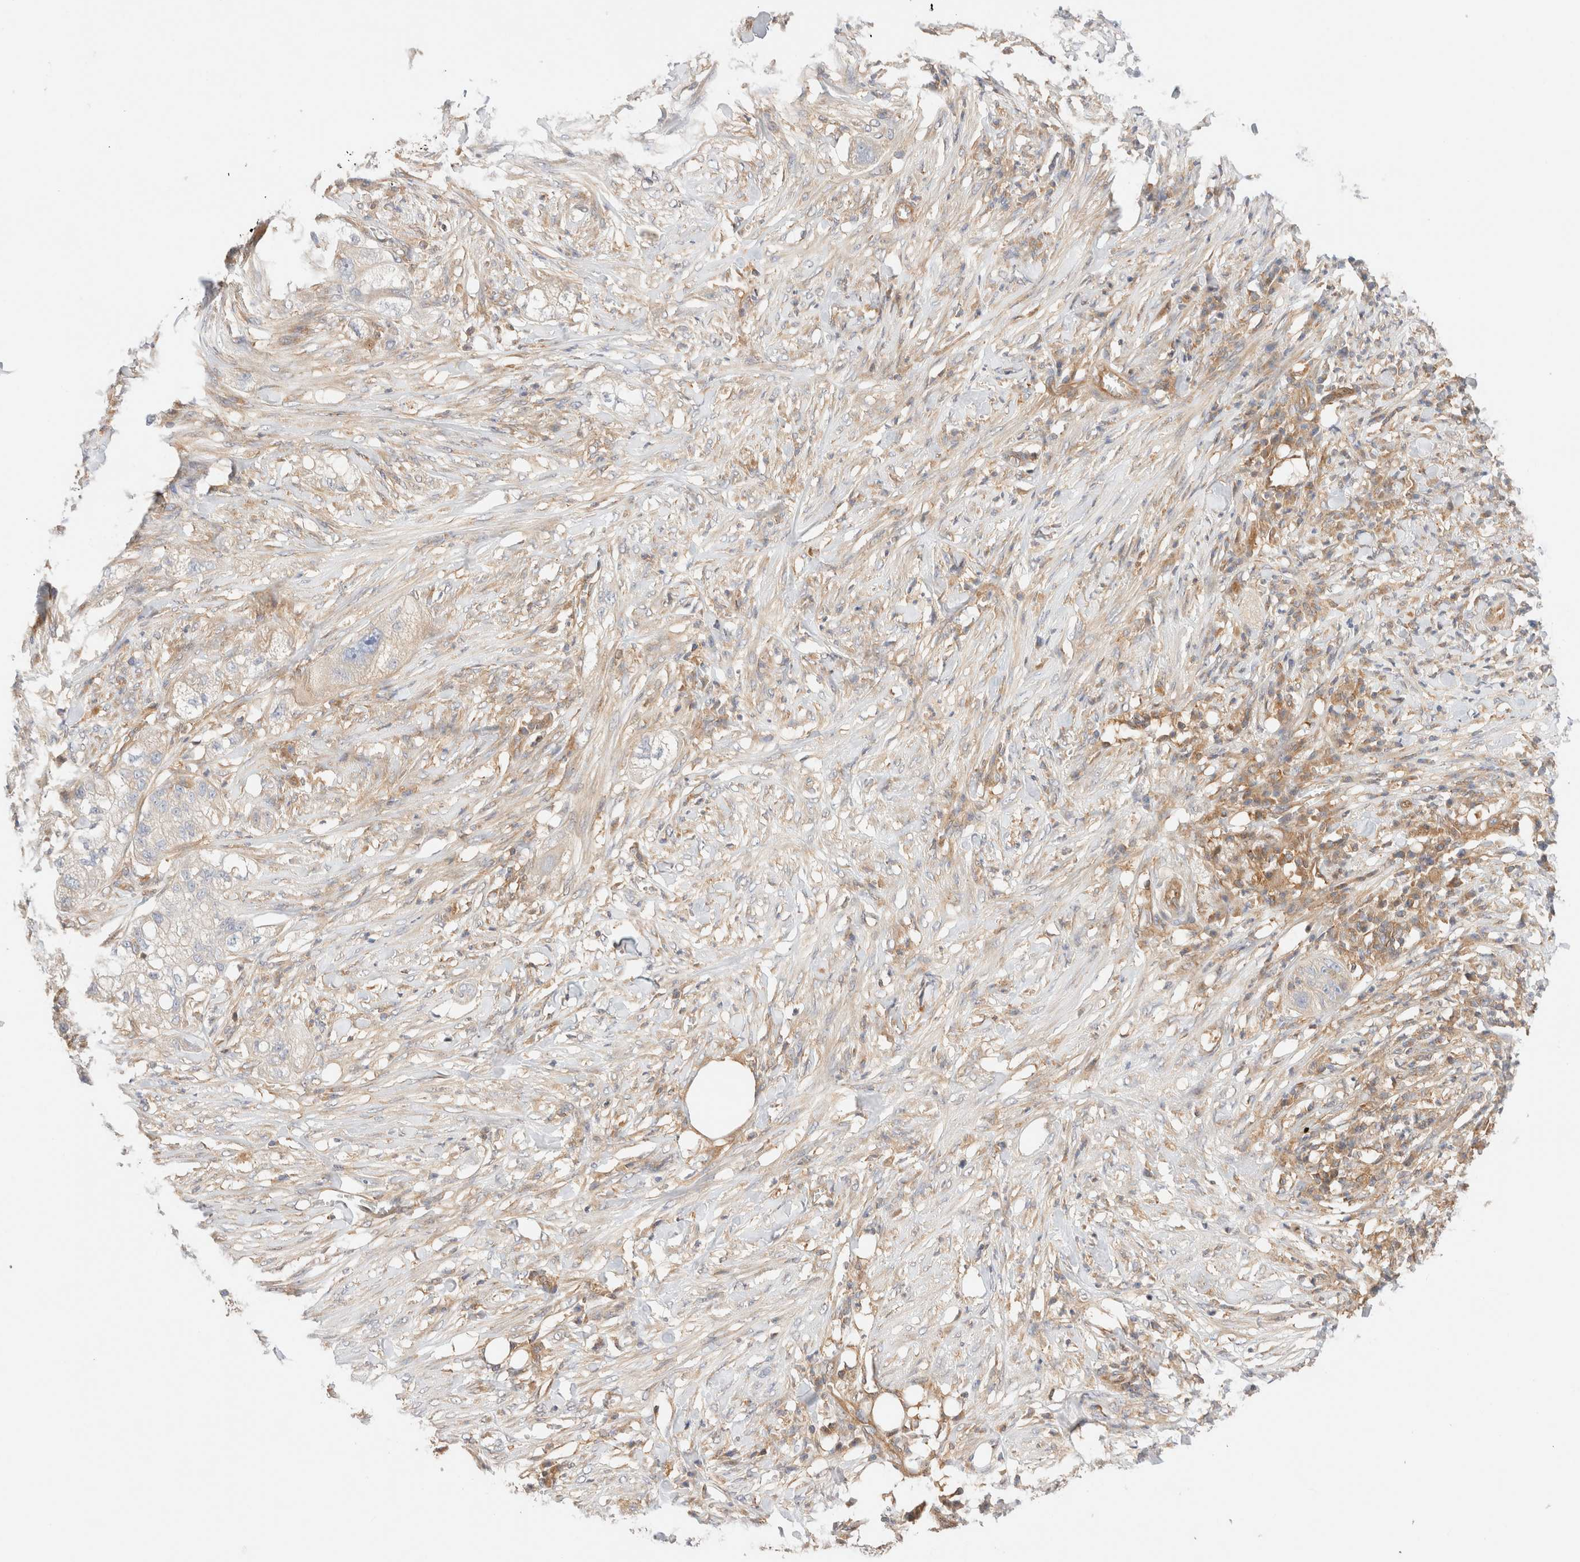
{"staining": {"intensity": "weak", "quantity": "<25%", "location": "cytoplasmic/membranous"}, "tissue": "pancreatic cancer", "cell_type": "Tumor cells", "image_type": "cancer", "snomed": [{"axis": "morphology", "description": "Adenocarcinoma, NOS"}, {"axis": "topography", "description": "Pancreas"}], "caption": "This is a micrograph of immunohistochemistry staining of adenocarcinoma (pancreatic), which shows no positivity in tumor cells.", "gene": "RABEP1", "patient": {"sex": "female", "age": 78}}